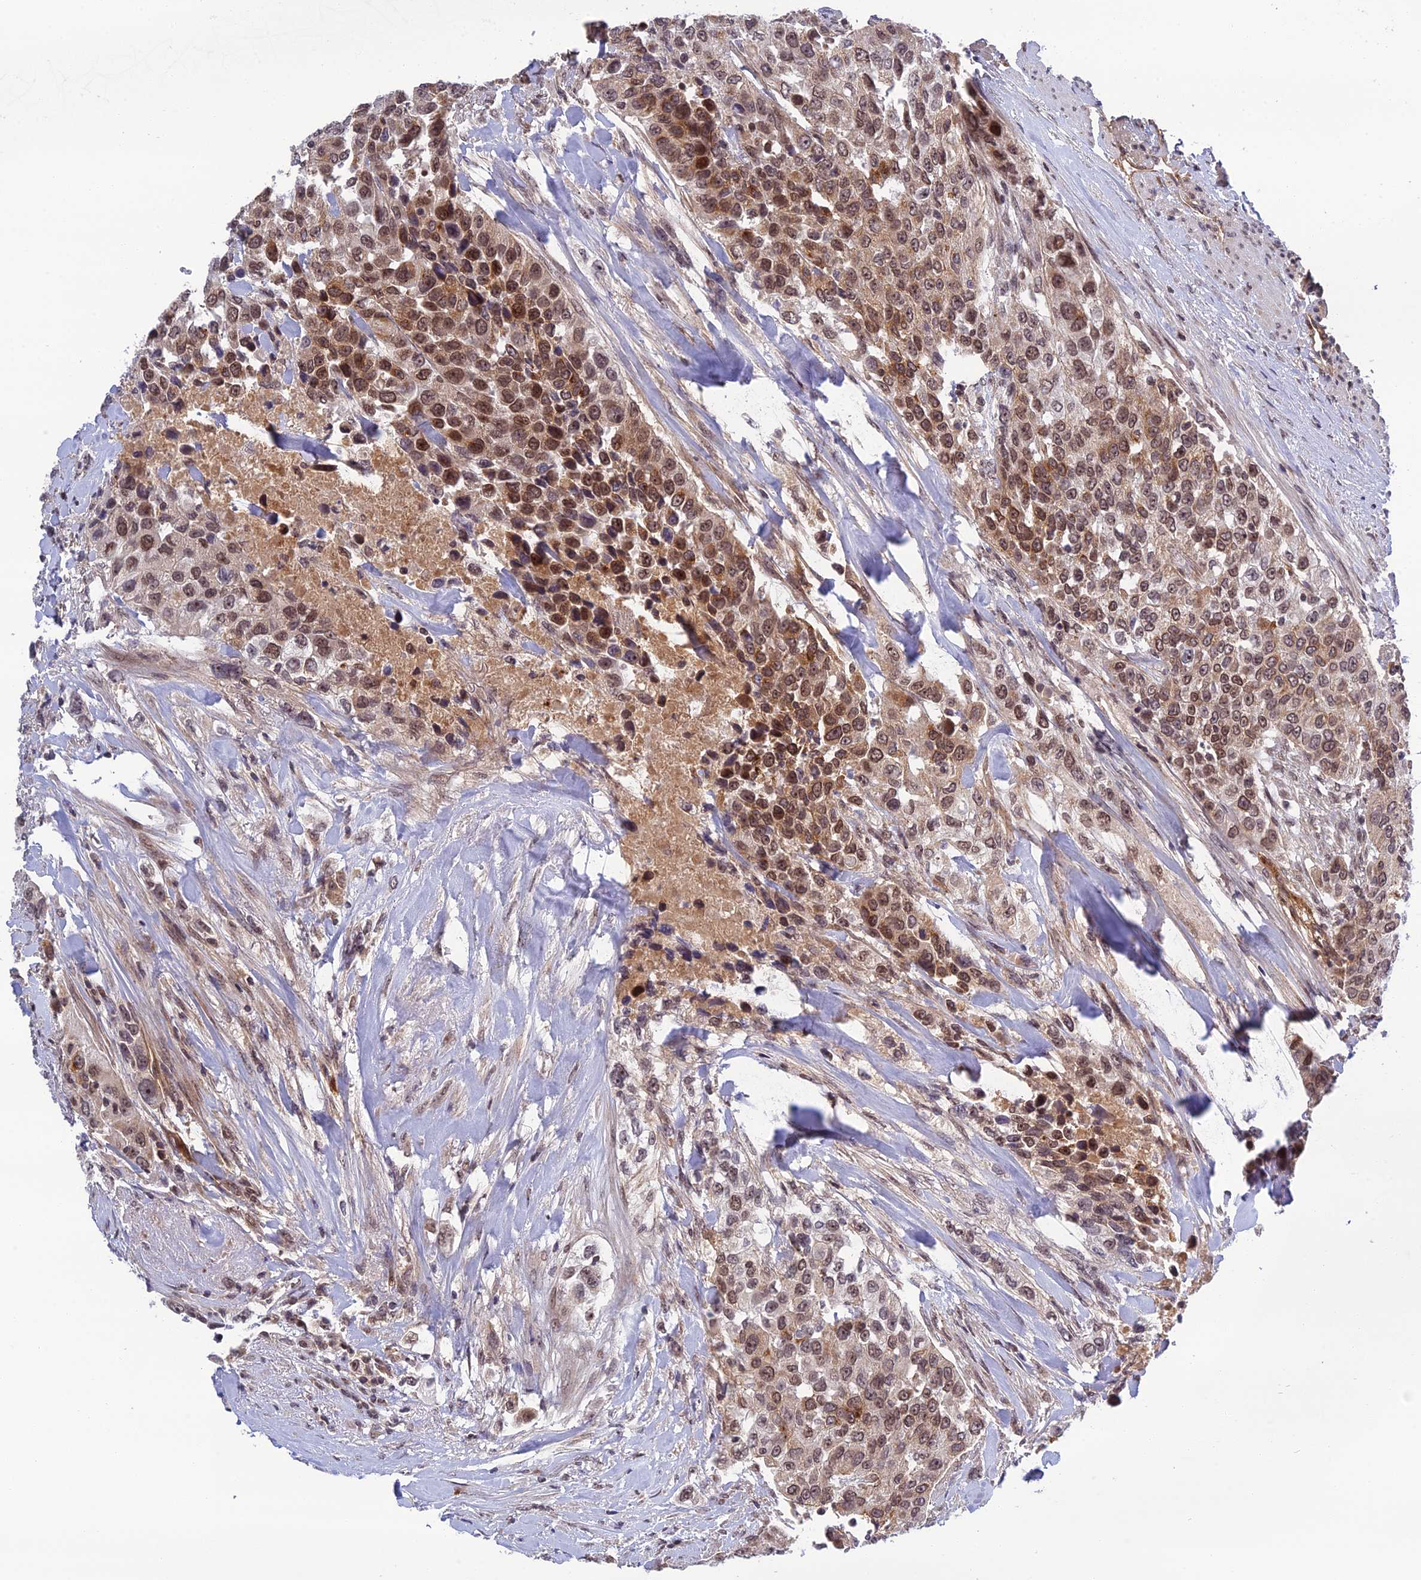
{"staining": {"intensity": "moderate", "quantity": ">75%", "location": "cytoplasmic/membranous,nuclear"}, "tissue": "urothelial cancer", "cell_type": "Tumor cells", "image_type": "cancer", "snomed": [{"axis": "morphology", "description": "Urothelial carcinoma, High grade"}, {"axis": "topography", "description": "Urinary bladder"}], "caption": "Urothelial cancer stained with DAB (3,3'-diaminobenzidine) immunohistochemistry exhibits medium levels of moderate cytoplasmic/membranous and nuclear staining in about >75% of tumor cells.", "gene": "REXO1", "patient": {"sex": "female", "age": 80}}